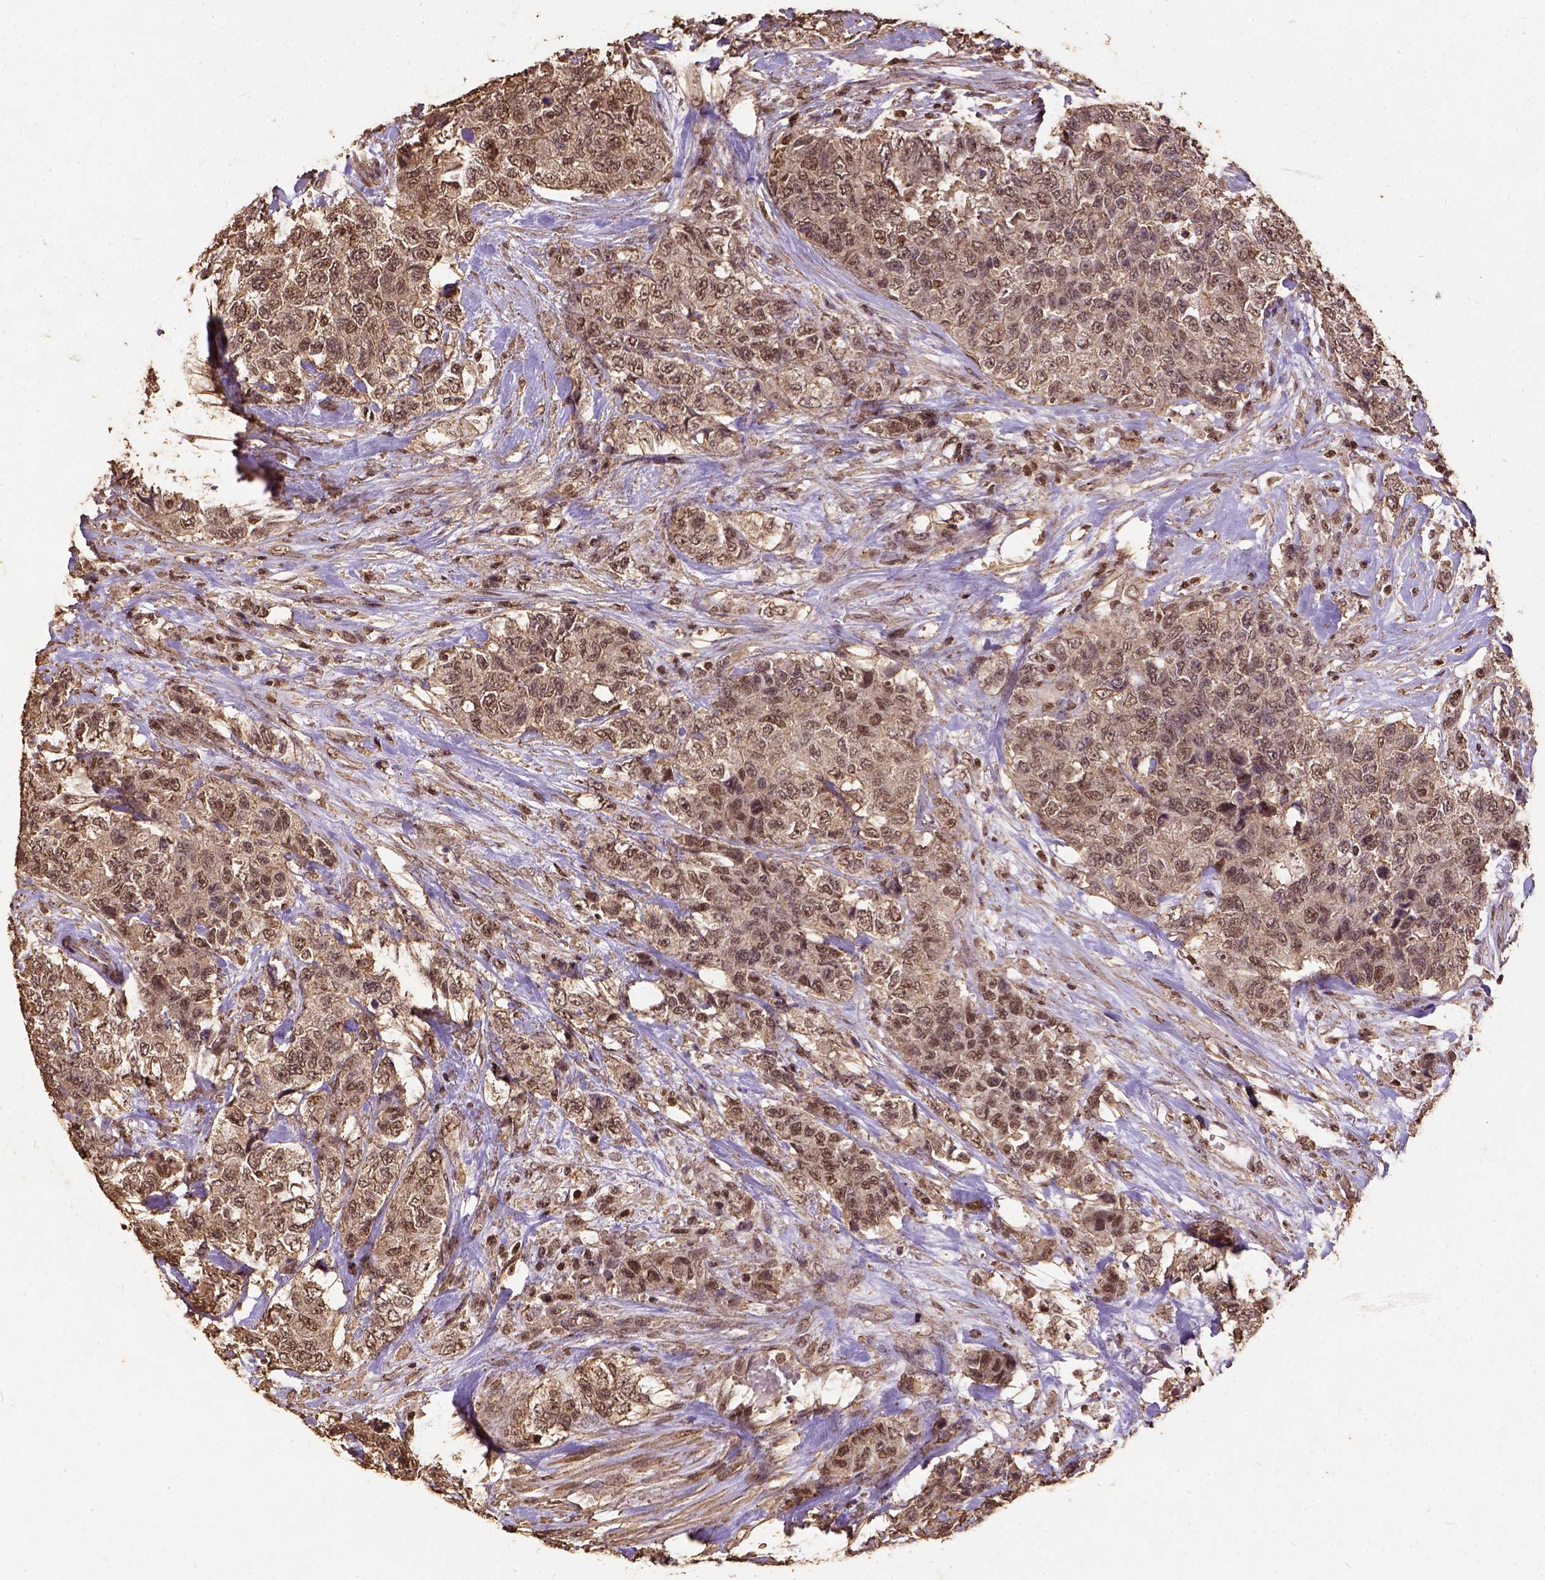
{"staining": {"intensity": "moderate", "quantity": ">75%", "location": "nuclear"}, "tissue": "urothelial cancer", "cell_type": "Tumor cells", "image_type": "cancer", "snomed": [{"axis": "morphology", "description": "Urothelial carcinoma, High grade"}, {"axis": "topography", "description": "Urinary bladder"}], "caption": "Immunohistochemistry photomicrograph of neoplastic tissue: urothelial cancer stained using IHC demonstrates medium levels of moderate protein expression localized specifically in the nuclear of tumor cells, appearing as a nuclear brown color.", "gene": "NACC1", "patient": {"sex": "female", "age": 78}}